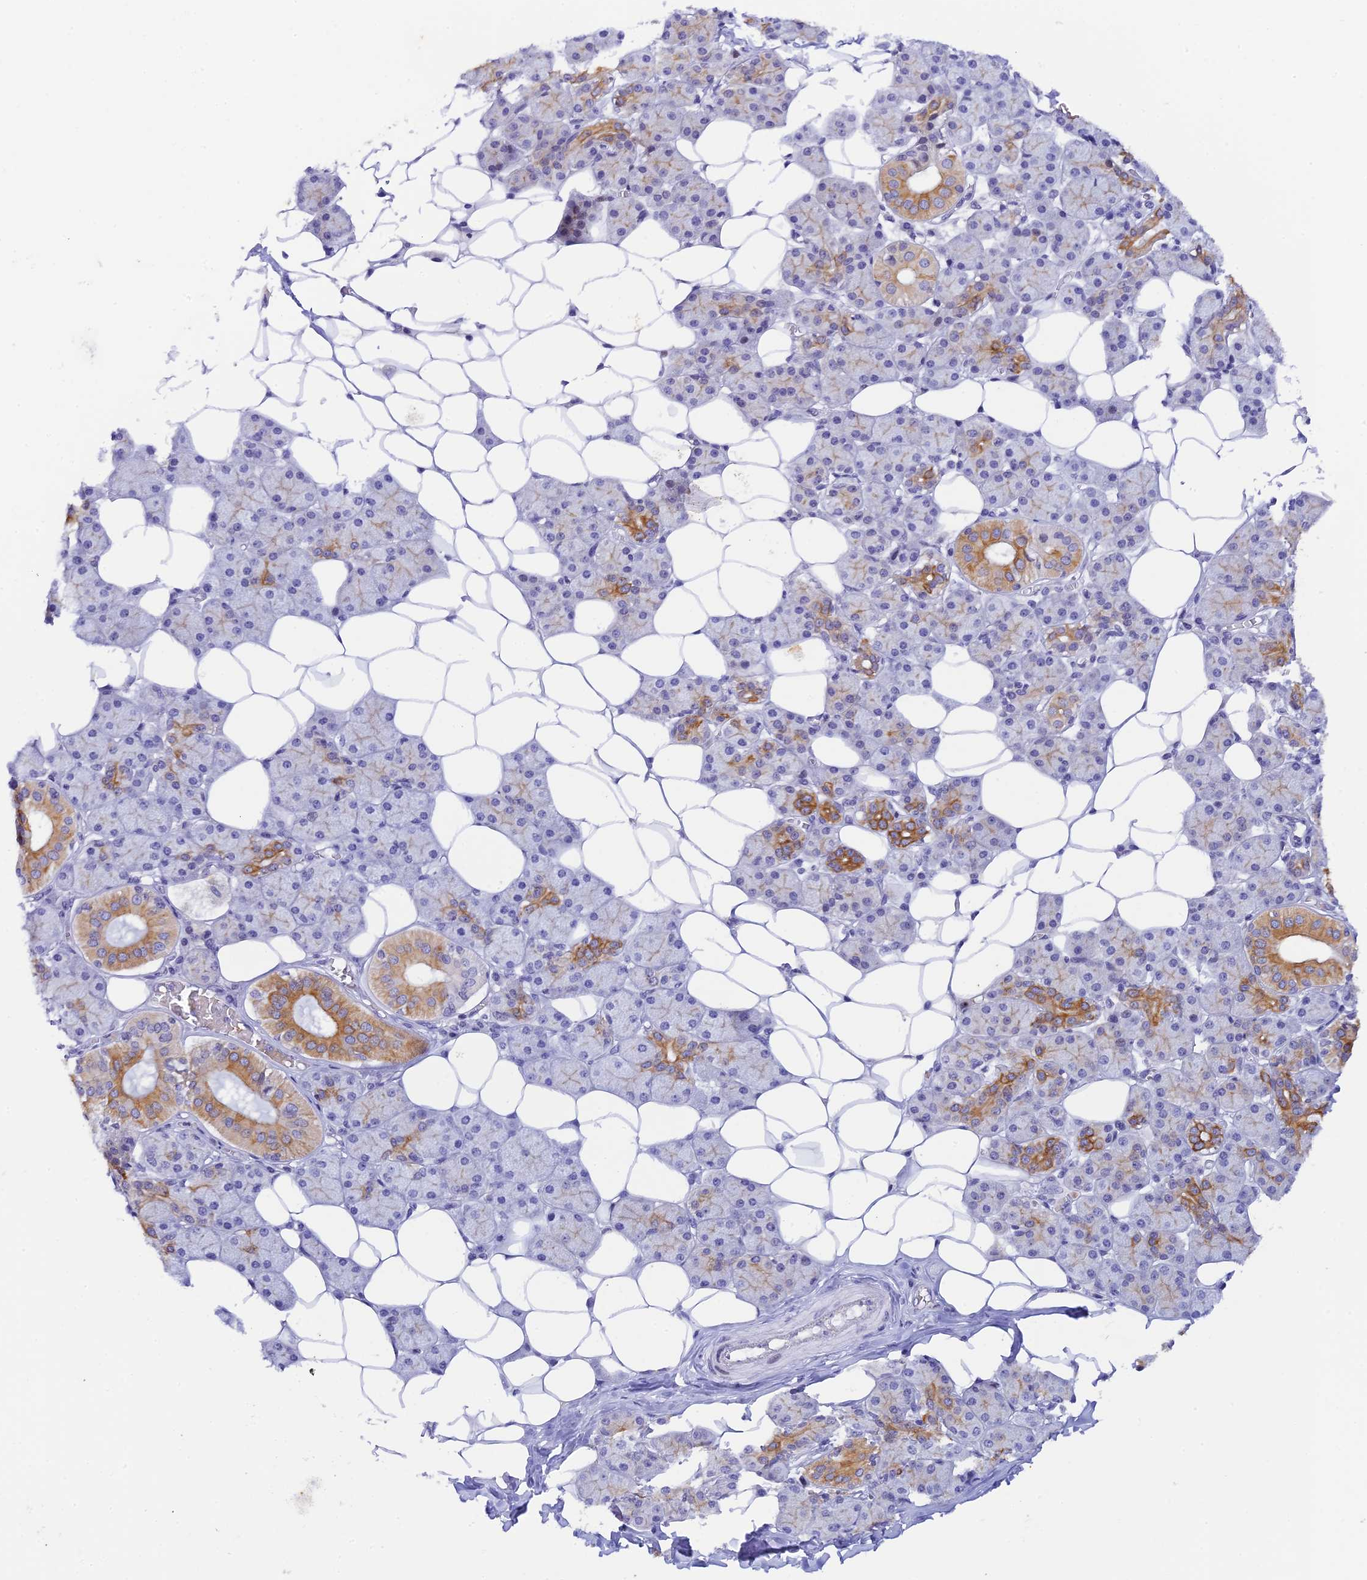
{"staining": {"intensity": "moderate", "quantity": "25%-75%", "location": "cytoplasmic/membranous"}, "tissue": "salivary gland", "cell_type": "Glandular cells", "image_type": "normal", "snomed": [{"axis": "morphology", "description": "Normal tissue, NOS"}, {"axis": "topography", "description": "Salivary gland"}], "caption": "Moderate cytoplasmic/membranous expression for a protein is present in approximately 25%-75% of glandular cells of benign salivary gland using immunohistochemistry.", "gene": "RASGEF1B", "patient": {"sex": "female", "age": 33}}